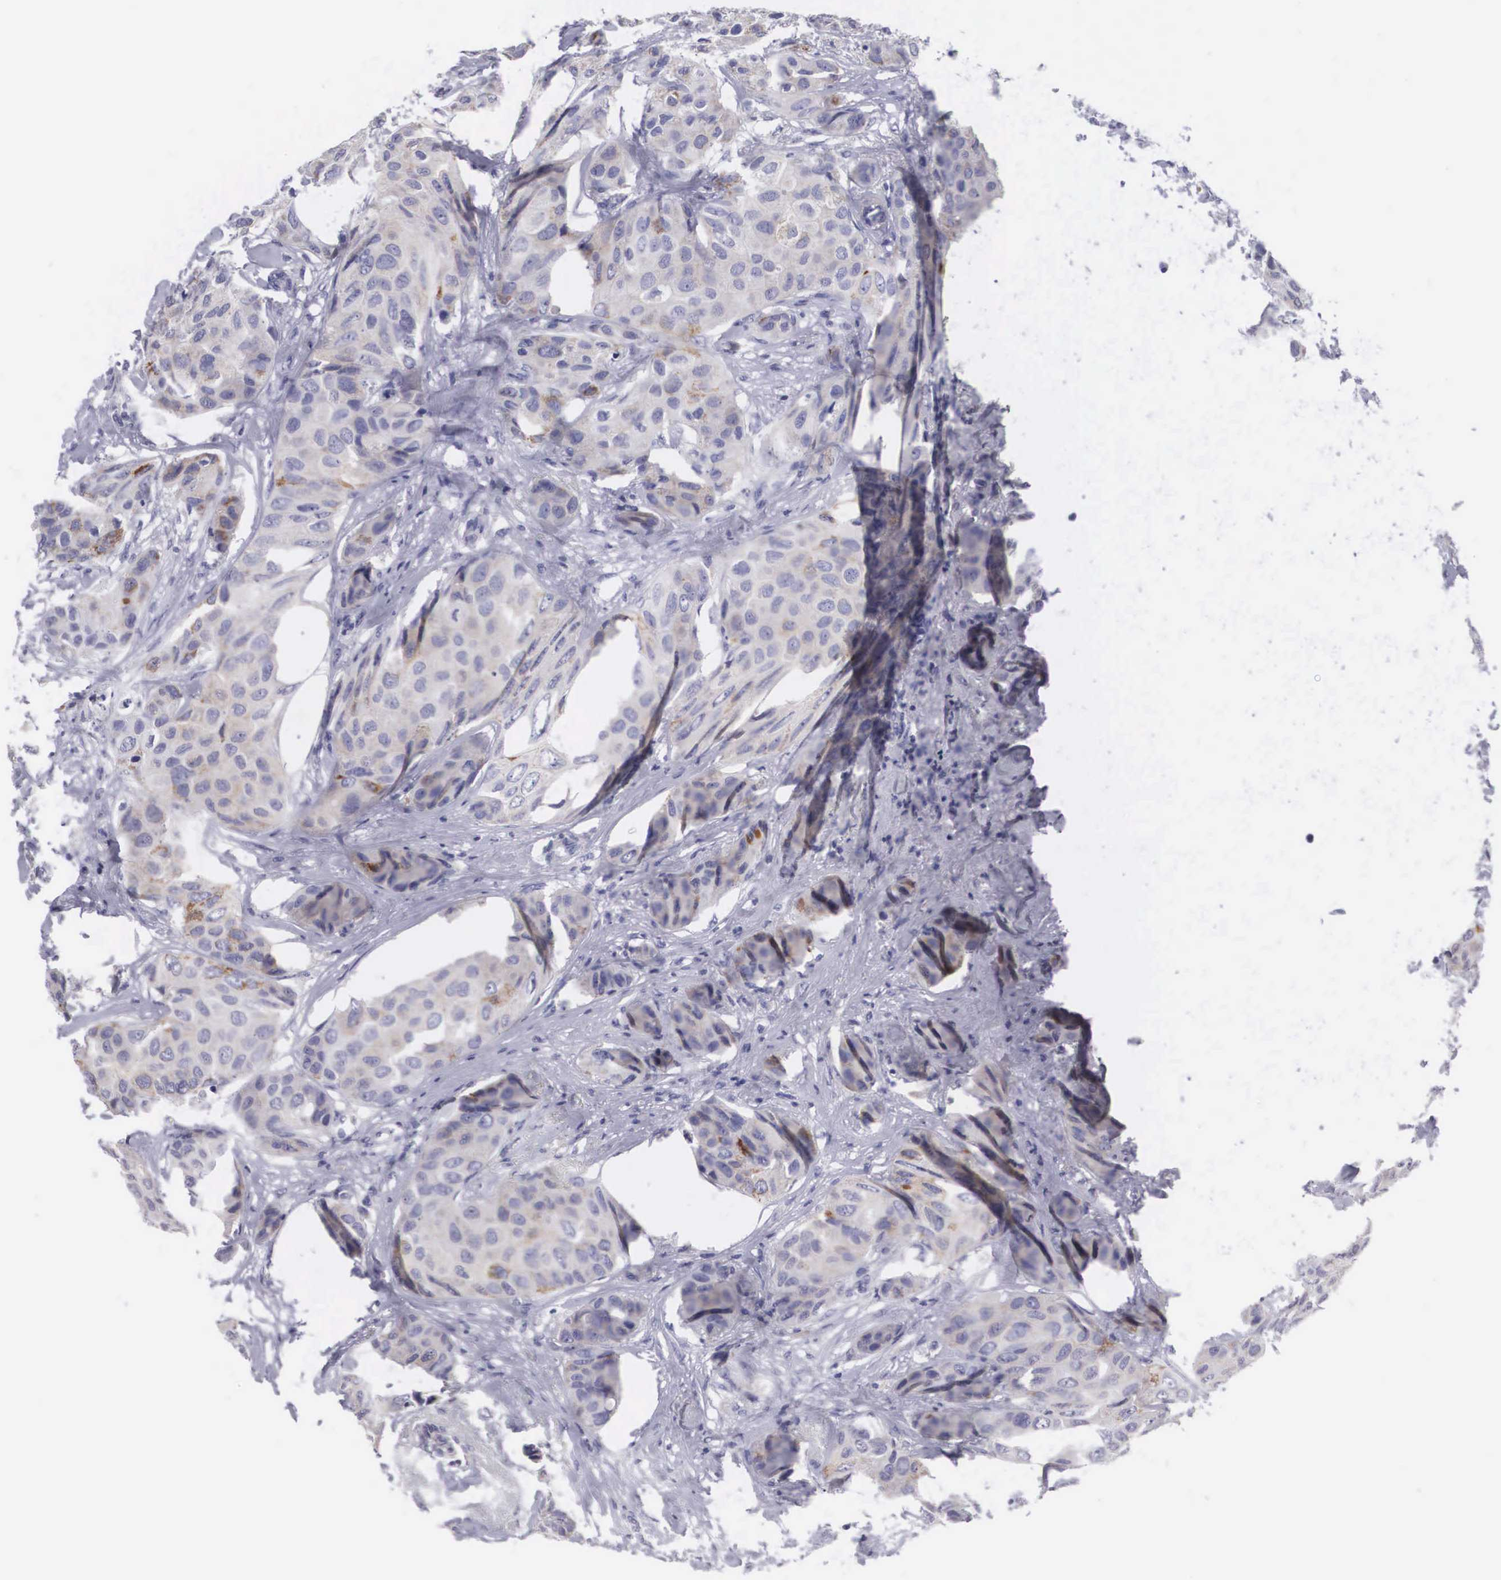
{"staining": {"intensity": "weak", "quantity": "<25%", "location": "cytoplasmic/membranous"}, "tissue": "breast cancer", "cell_type": "Tumor cells", "image_type": "cancer", "snomed": [{"axis": "morphology", "description": "Duct carcinoma"}, {"axis": "topography", "description": "Breast"}], "caption": "IHC image of human breast invasive ductal carcinoma stained for a protein (brown), which reveals no expression in tumor cells. (Brightfield microscopy of DAB immunohistochemistry at high magnification).", "gene": "ARMCX3", "patient": {"sex": "female", "age": 68}}